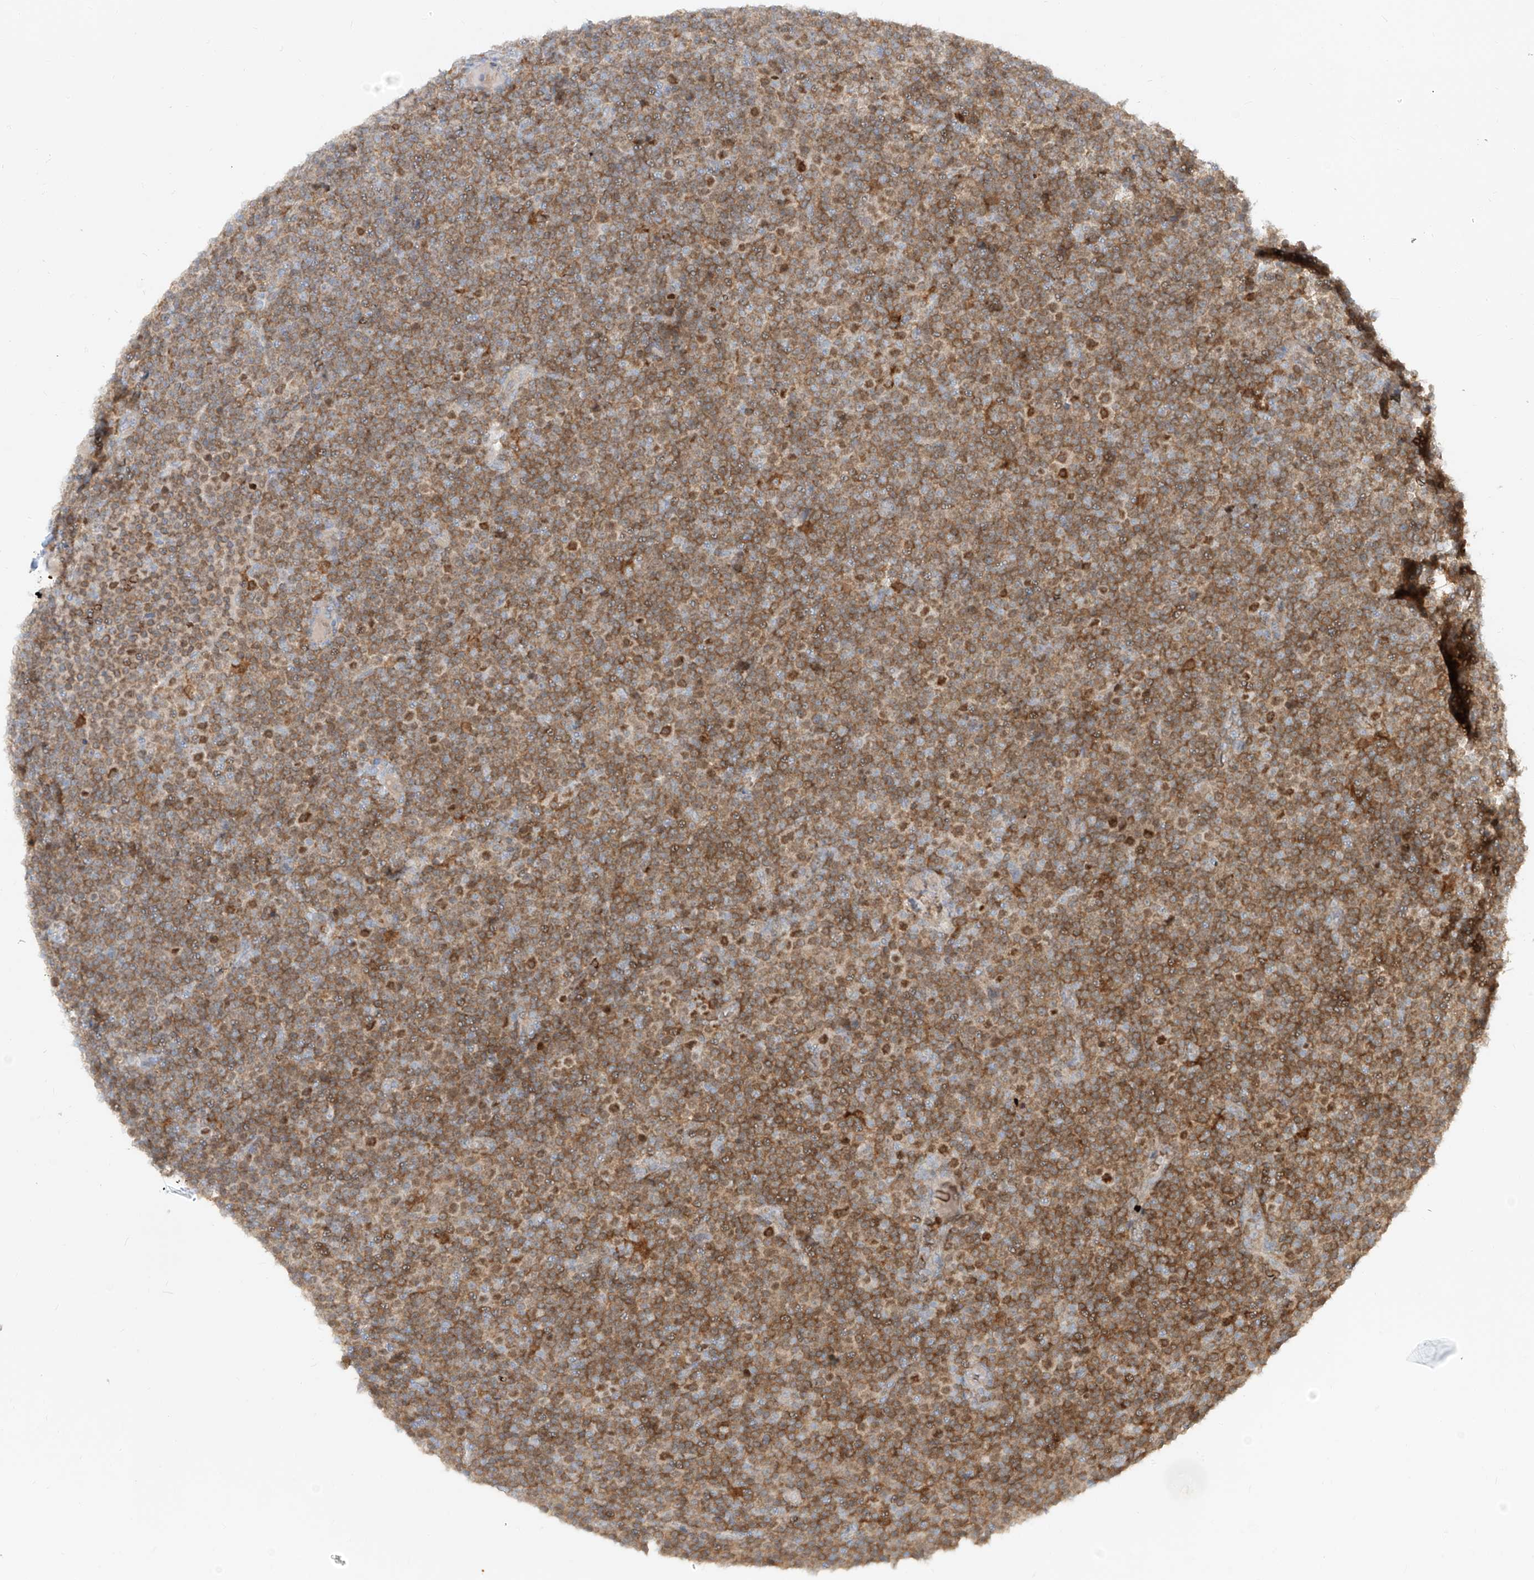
{"staining": {"intensity": "moderate", "quantity": "25%-75%", "location": "cytoplasmic/membranous"}, "tissue": "lymphoma", "cell_type": "Tumor cells", "image_type": "cancer", "snomed": [{"axis": "morphology", "description": "Malignant lymphoma, non-Hodgkin's type, Low grade"}, {"axis": "topography", "description": "Lymph node"}], "caption": "Low-grade malignant lymphoma, non-Hodgkin's type stained with a brown dye reveals moderate cytoplasmic/membranous positive positivity in approximately 25%-75% of tumor cells.", "gene": "FGD2", "patient": {"sex": "female", "age": 67}}